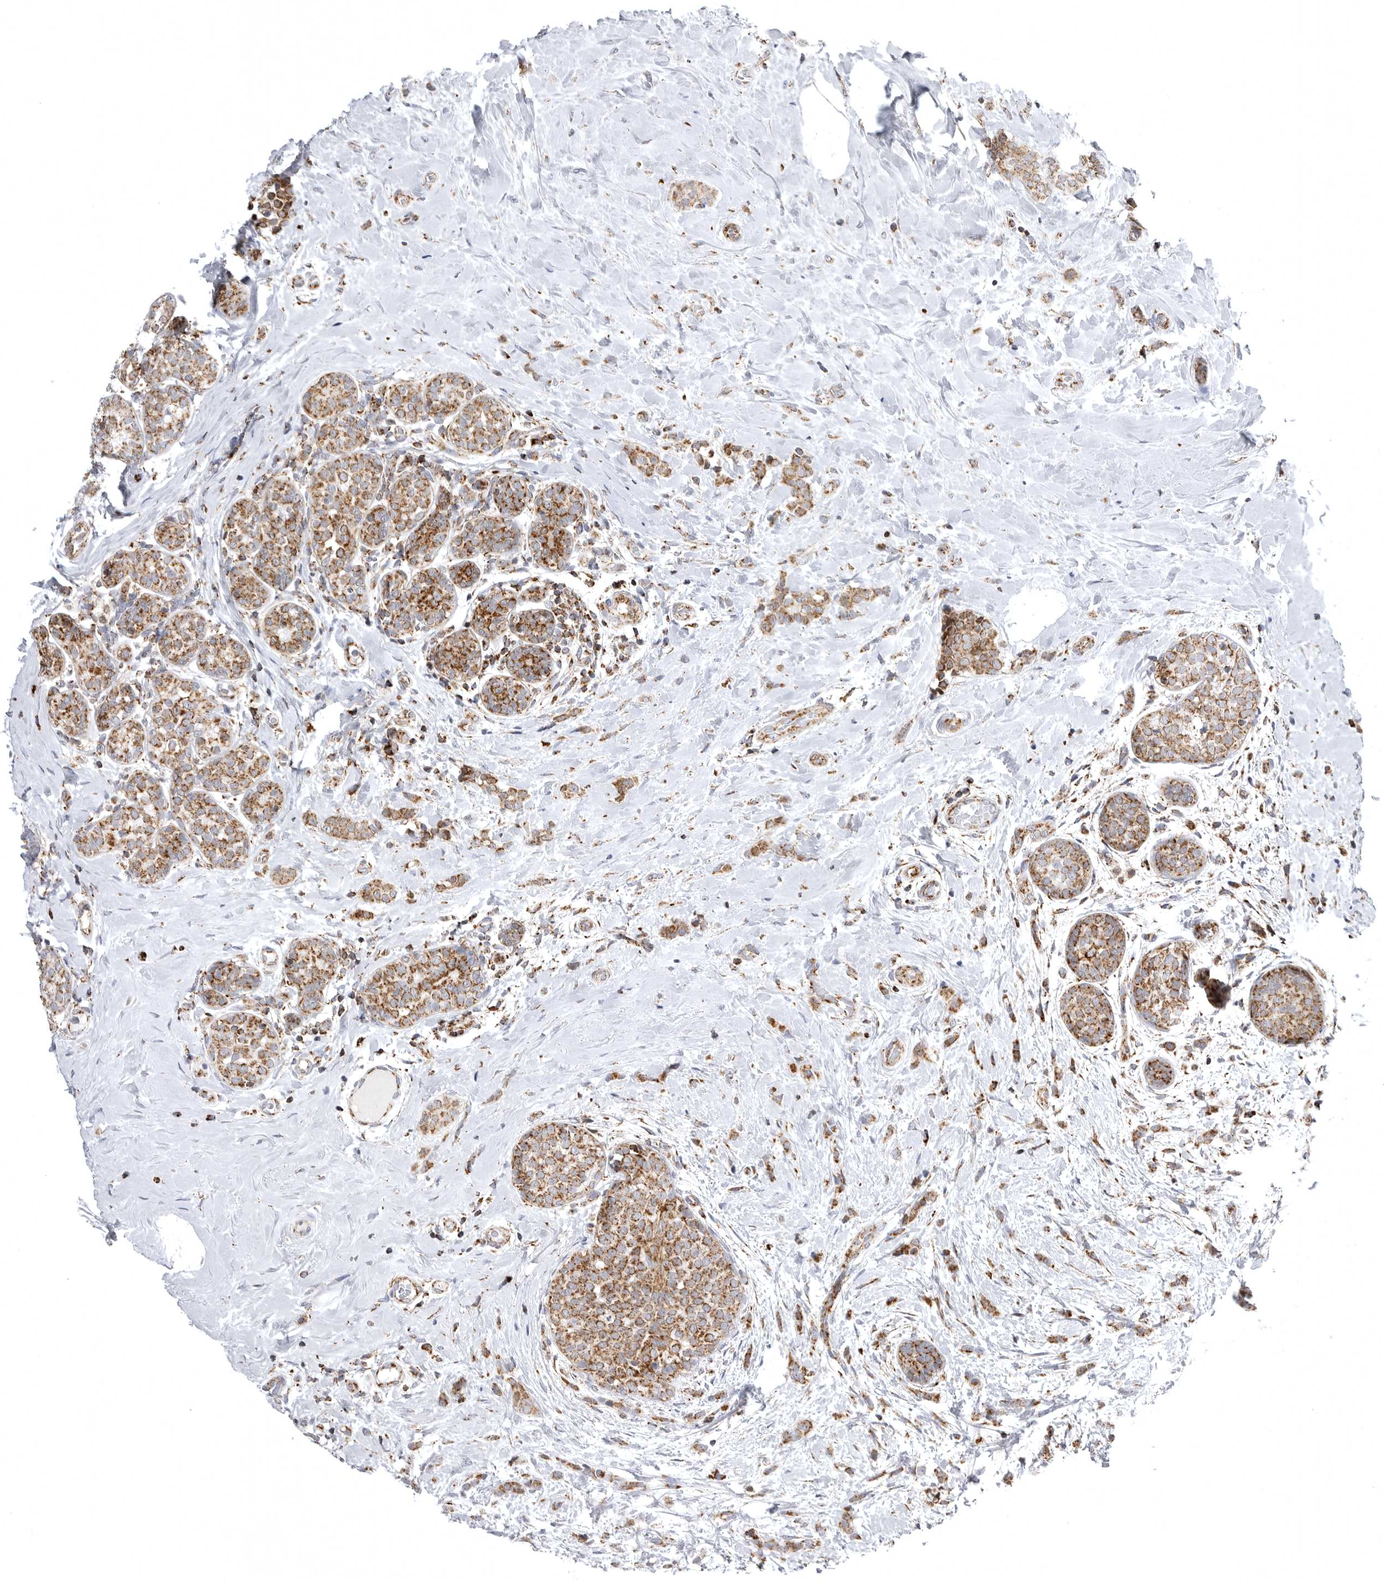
{"staining": {"intensity": "moderate", "quantity": ">75%", "location": "cytoplasmic/membranous"}, "tissue": "breast cancer", "cell_type": "Tumor cells", "image_type": "cancer", "snomed": [{"axis": "morphology", "description": "Lobular carcinoma, in situ"}, {"axis": "morphology", "description": "Lobular carcinoma"}, {"axis": "topography", "description": "Breast"}], "caption": "This is a histology image of immunohistochemistry (IHC) staining of breast cancer (lobular carcinoma), which shows moderate expression in the cytoplasmic/membranous of tumor cells.", "gene": "TUFM", "patient": {"sex": "female", "age": 41}}